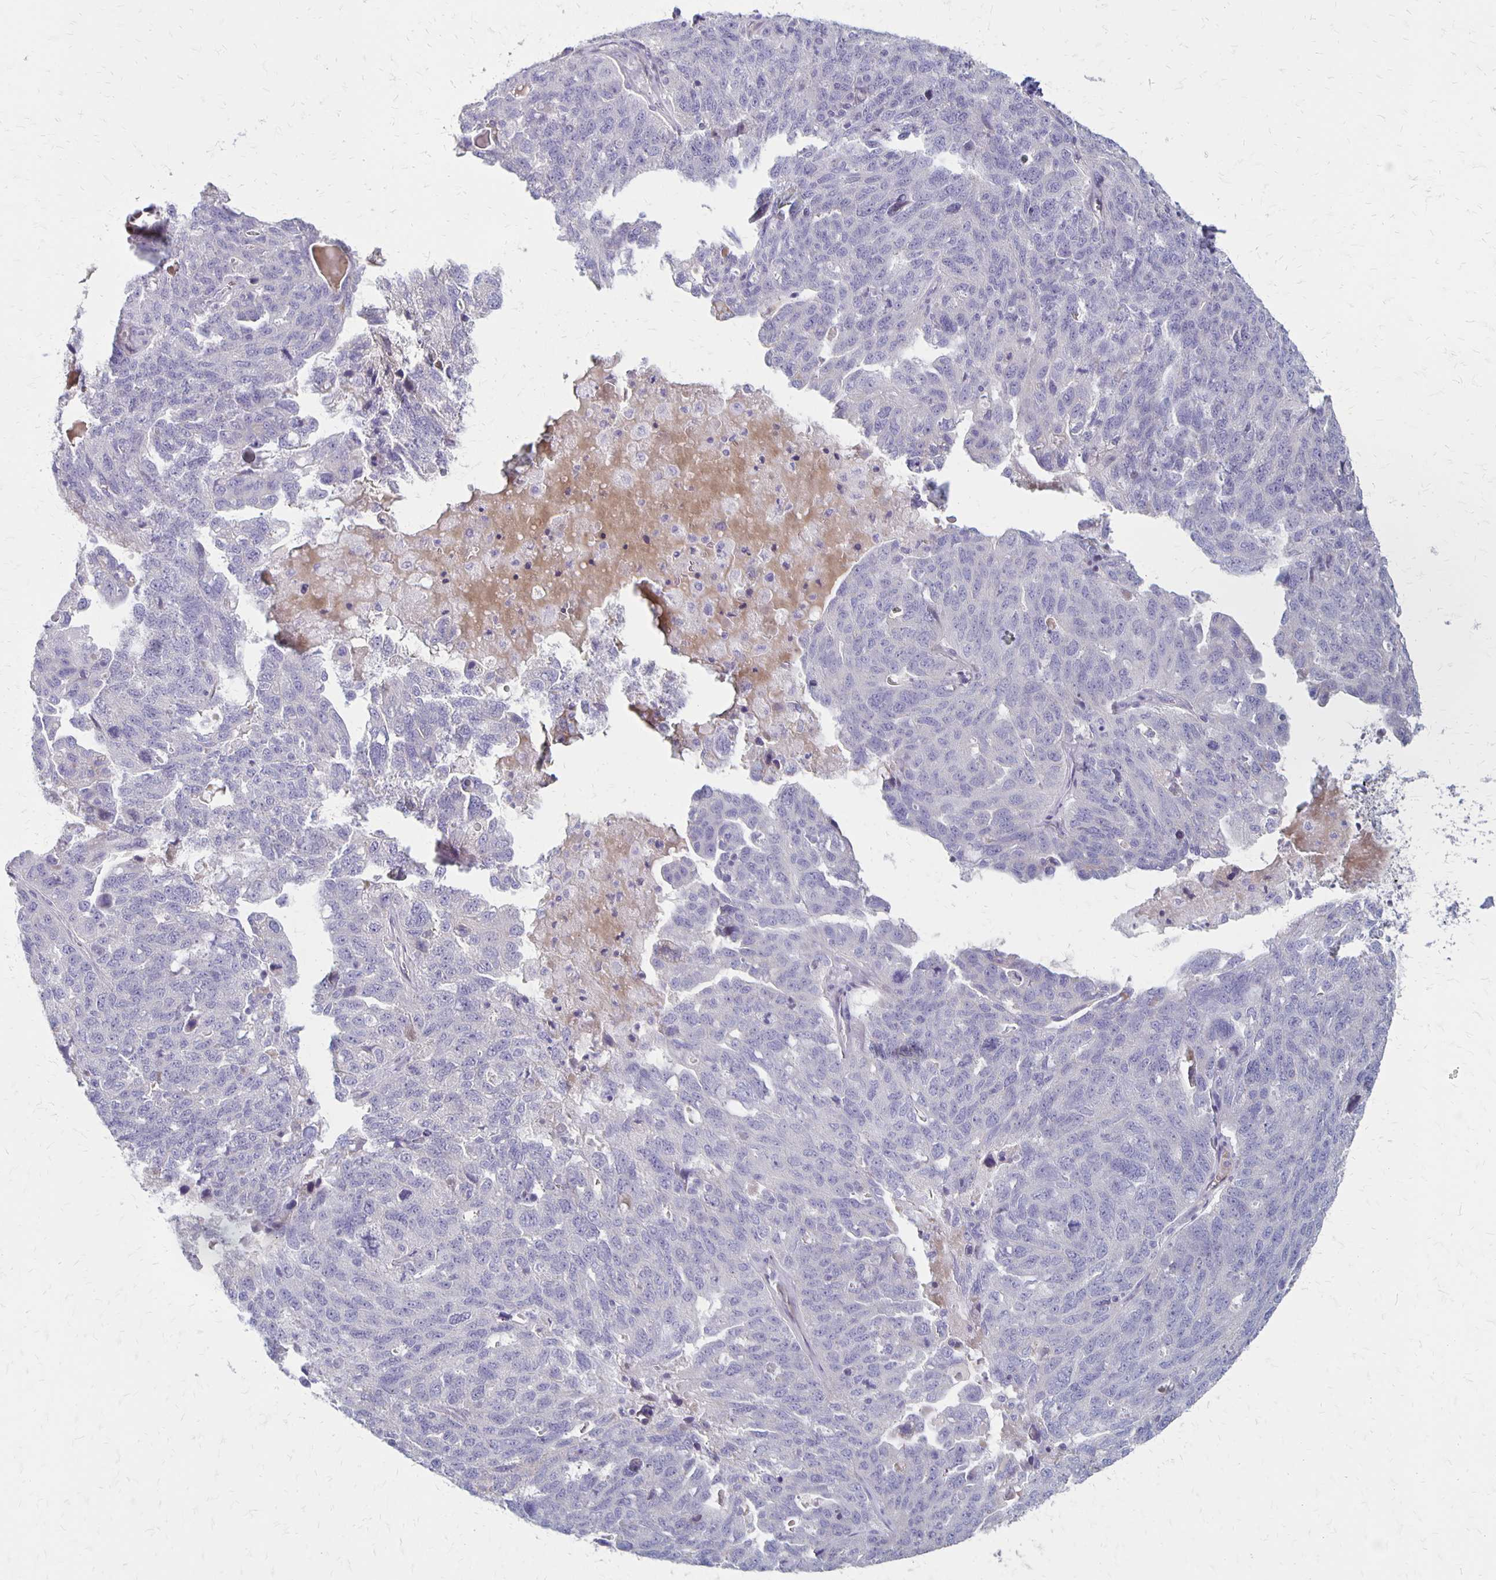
{"staining": {"intensity": "negative", "quantity": "none", "location": "none"}, "tissue": "ovarian cancer", "cell_type": "Tumor cells", "image_type": "cancer", "snomed": [{"axis": "morphology", "description": "Cystadenocarcinoma, serous, NOS"}, {"axis": "topography", "description": "Ovary"}], "caption": "A photomicrograph of ovarian cancer stained for a protein displays no brown staining in tumor cells.", "gene": "HOMER1", "patient": {"sex": "female", "age": 71}}